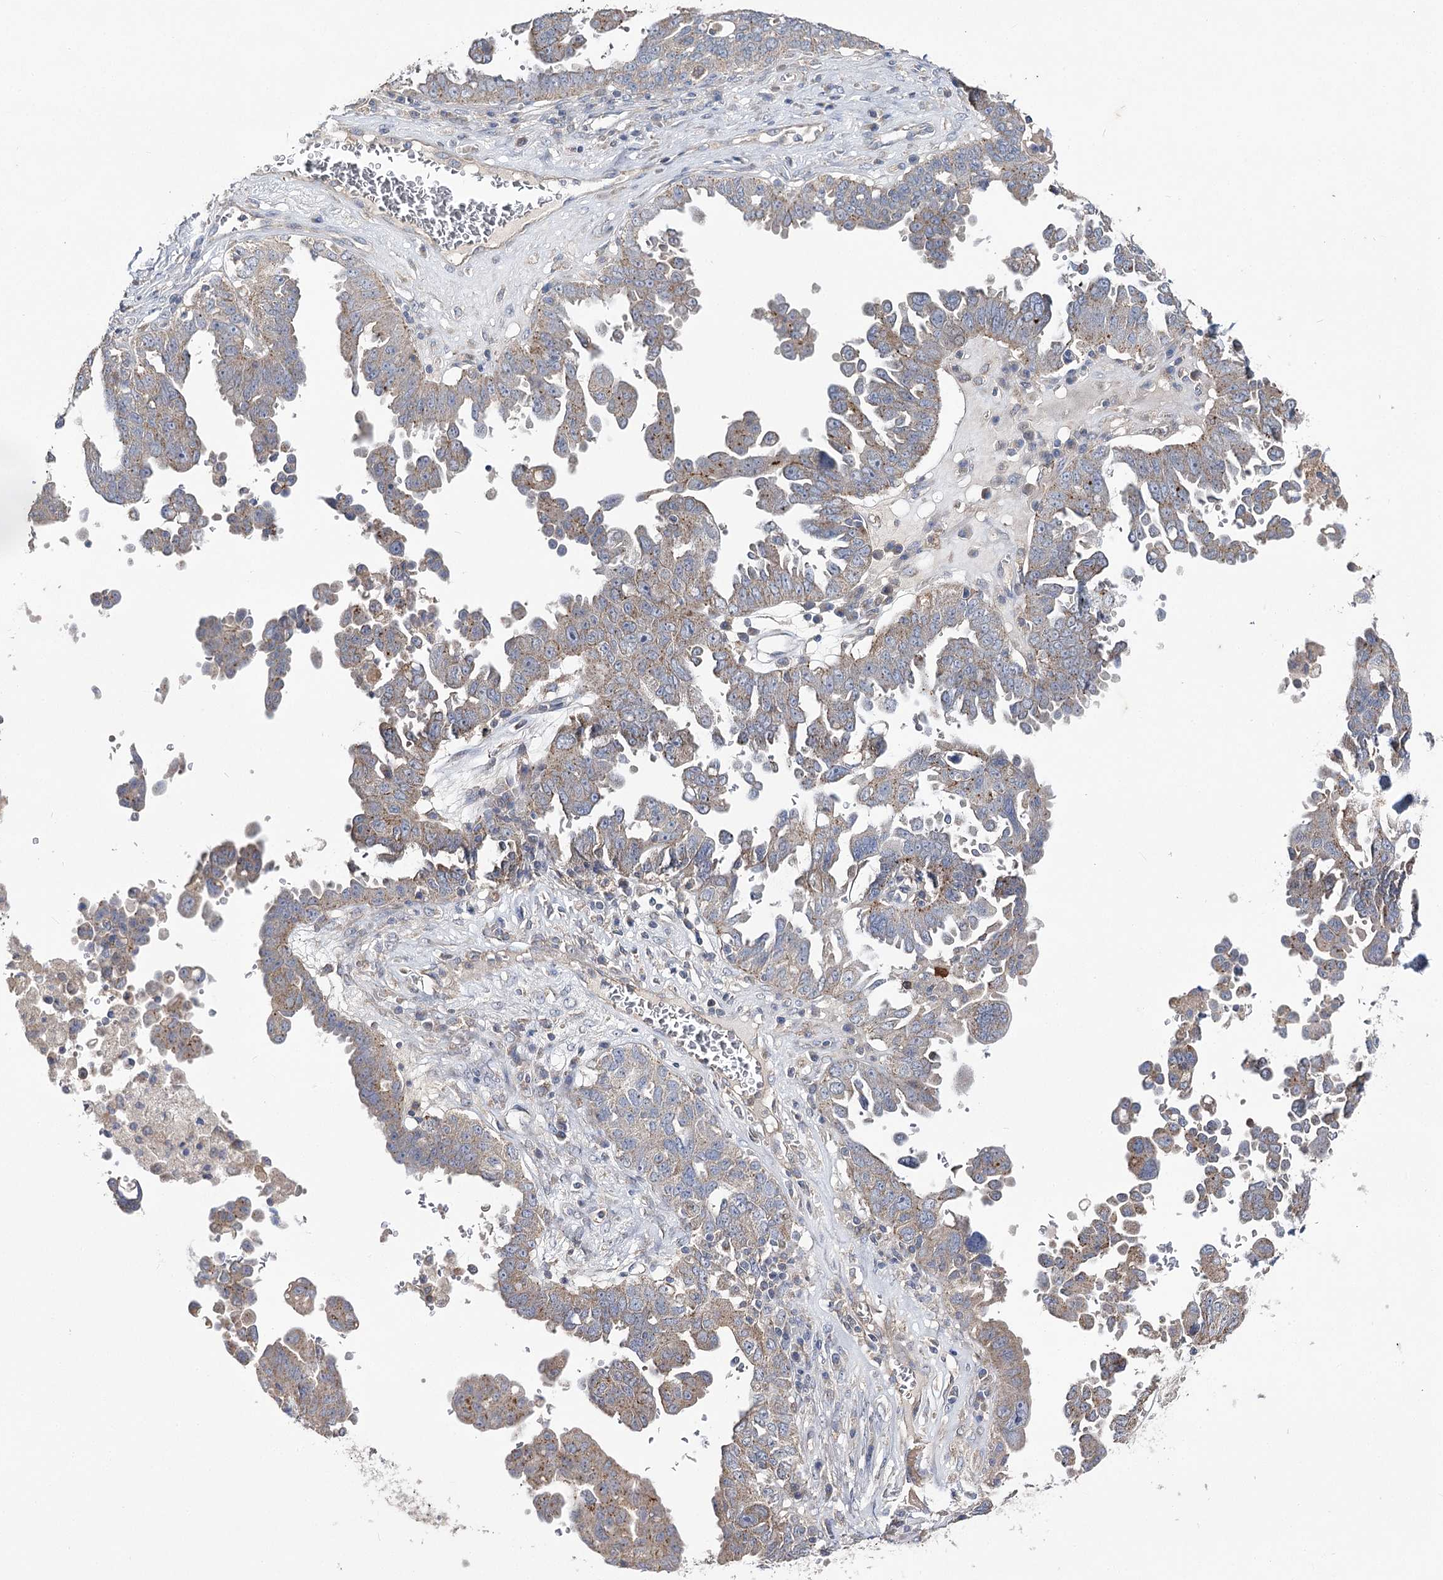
{"staining": {"intensity": "weak", "quantity": "25%-75%", "location": "cytoplasmic/membranous"}, "tissue": "ovarian cancer", "cell_type": "Tumor cells", "image_type": "cancer", "snomed": [{"axis": "morphology", "description": "Carcinoma, endometroid"}, {"axis": "topography", "description": "Ovary"}], "caption": "Approximately 25%-75% of tumor cells in human ovarian cancer demonstrate weak cytoplasmic/membranous protein positivity as visualized by brown immunohistochemical staining.", "gene": "AURKC", "patient": {"sex": "female", "age": 62}}